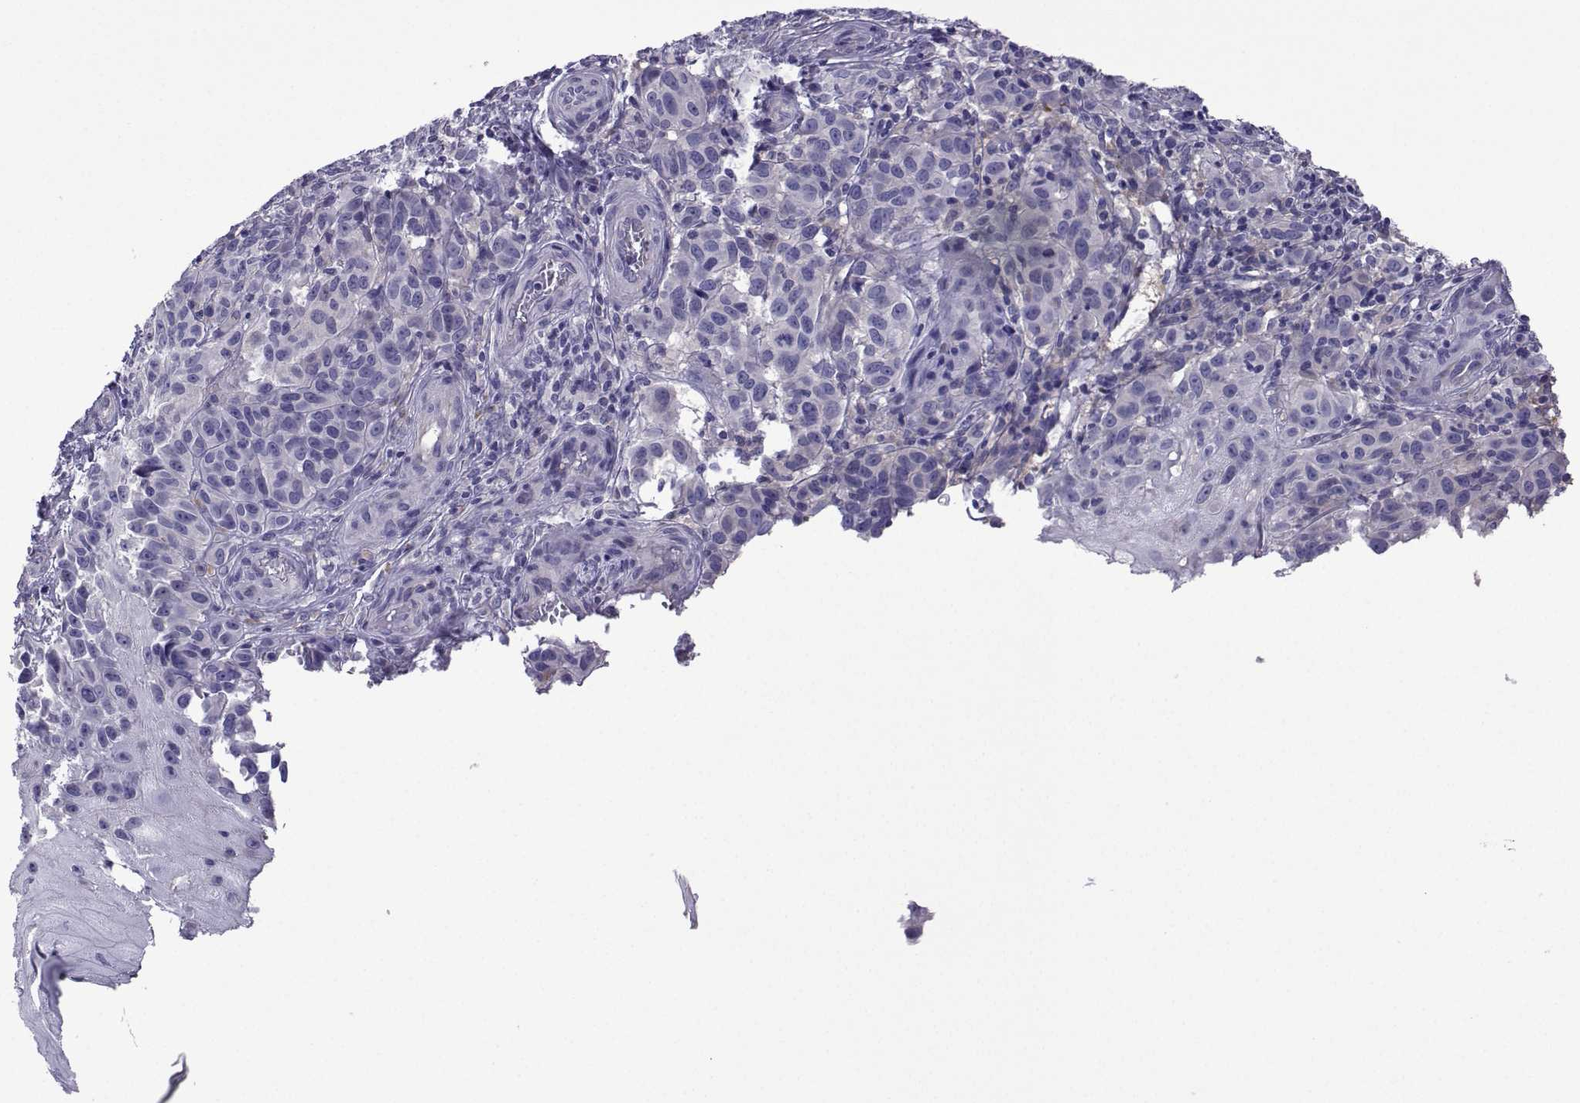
{"staining": {"intensity": "negative", "quantity": "none", "location": "none"}, "tissue": "melanoma", "cell_type": "Tumor cells", "image_type": "cancer", "snomed": [{"axis": "morphology", "description": "Malignant melanoma, NOS"}, {"axis": "topography", "description": "Skin"}], "caption": "A high-resolution photomicrograph shows immunohistochemistry staining of malignant melanoma, which shows no significant expression in tumor cells. (DAB immunohistochemistry (IHC) with hematoxylin counter stain).", "gene": "CFAP70", "patient": {"sex": "female", "age": 53}}